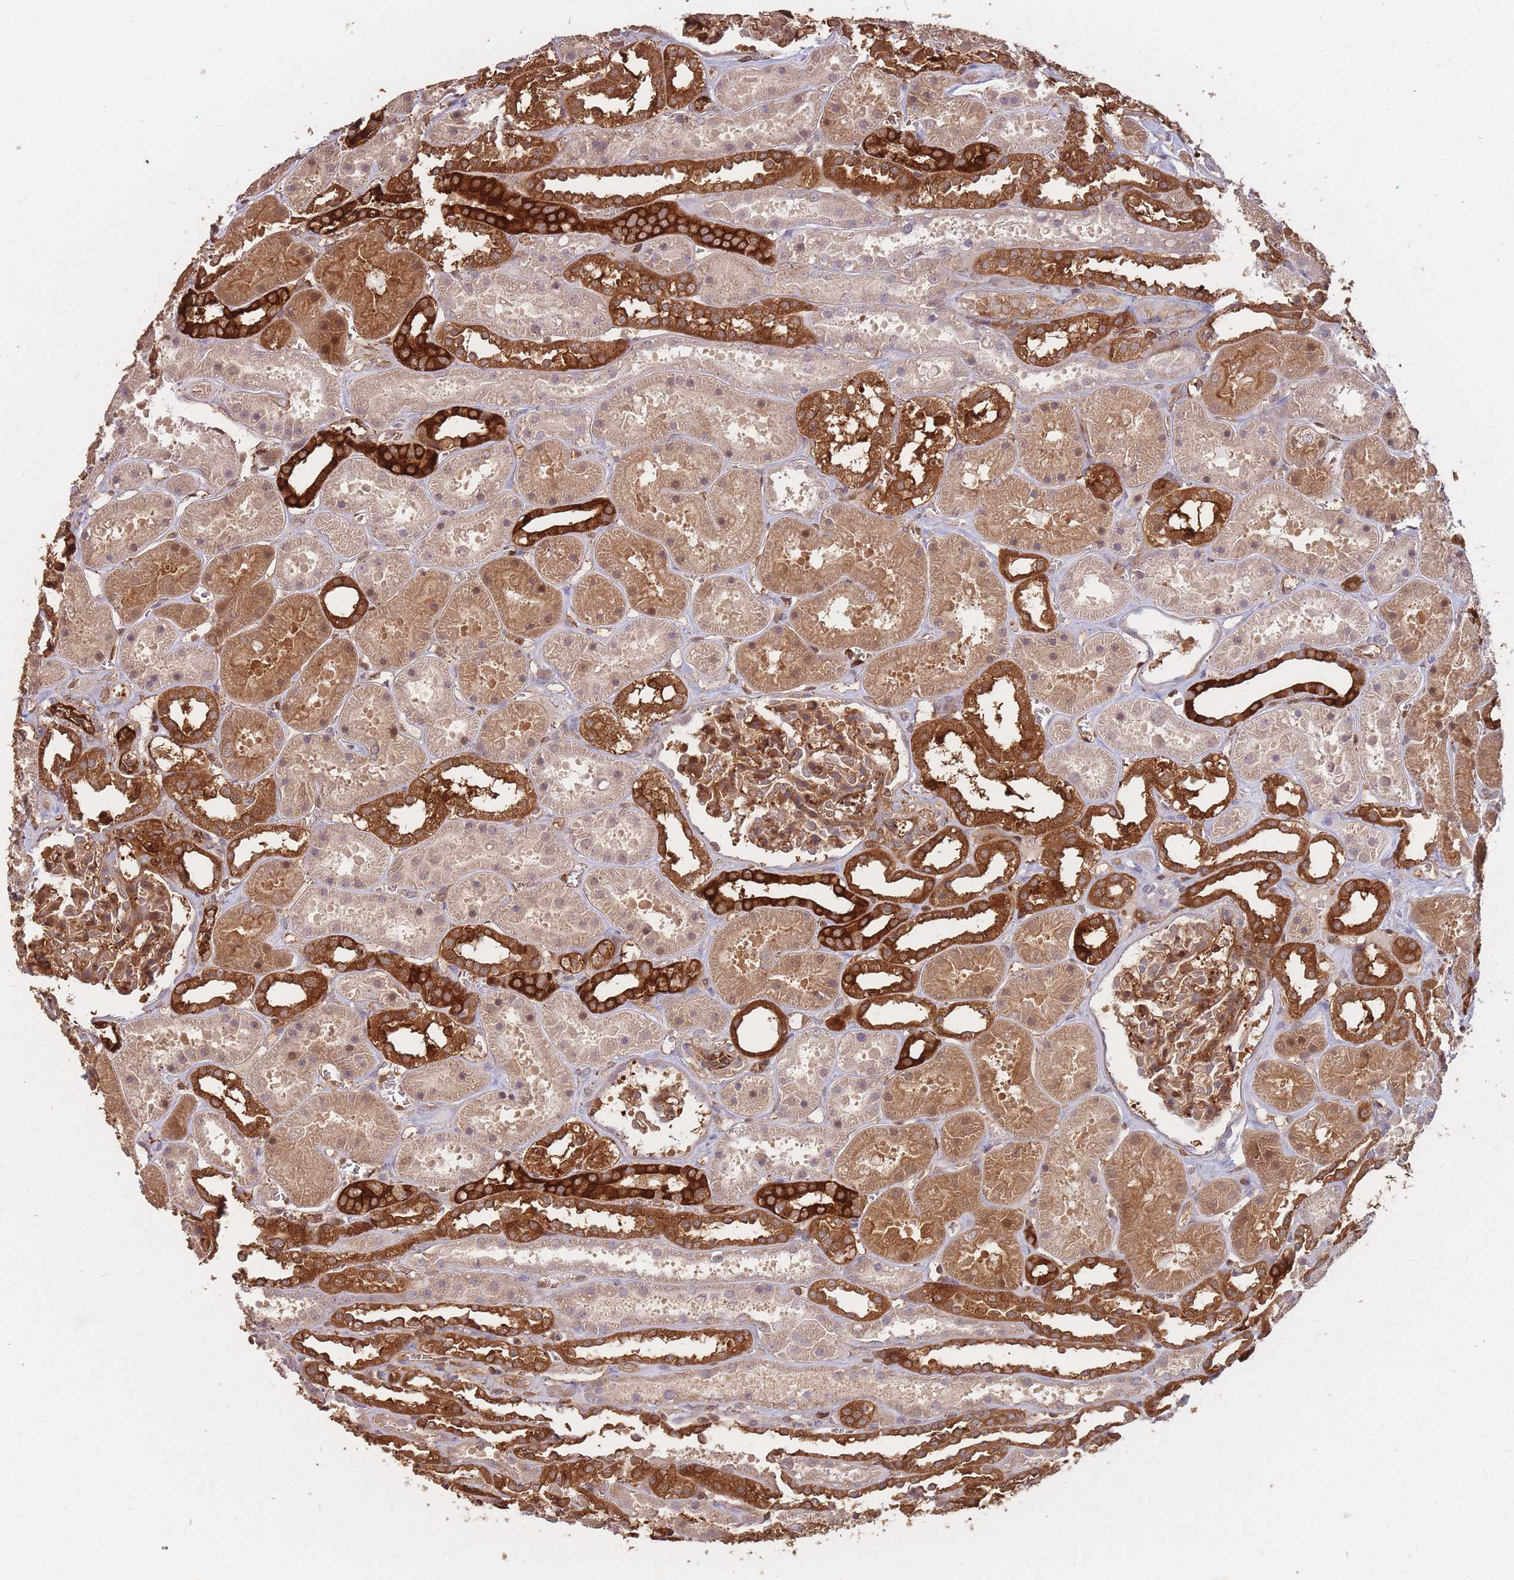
{"staining": {"intensity": "moderate", "quantity": ">75%", "location": "cytoplasmic/membranous"}, "tissue": "kidney", "cell_type": "Cells in glomeruli", "image_type": "normal", "snomed": [{"axis": "morphology", "description": "Normal tissue, NOS"}, {"axis": "topography", "description": "Kidney"}], "caption": "Protein expression analysis of benign kidney exhibits moderate cytoplasmic/membranous positivity in approximately >75% of cells in glomeruli. (IHC, brightfield microscopy, high magnification).", "gene": "PLS3", "patient": {"sex": "female", "age": 41}}